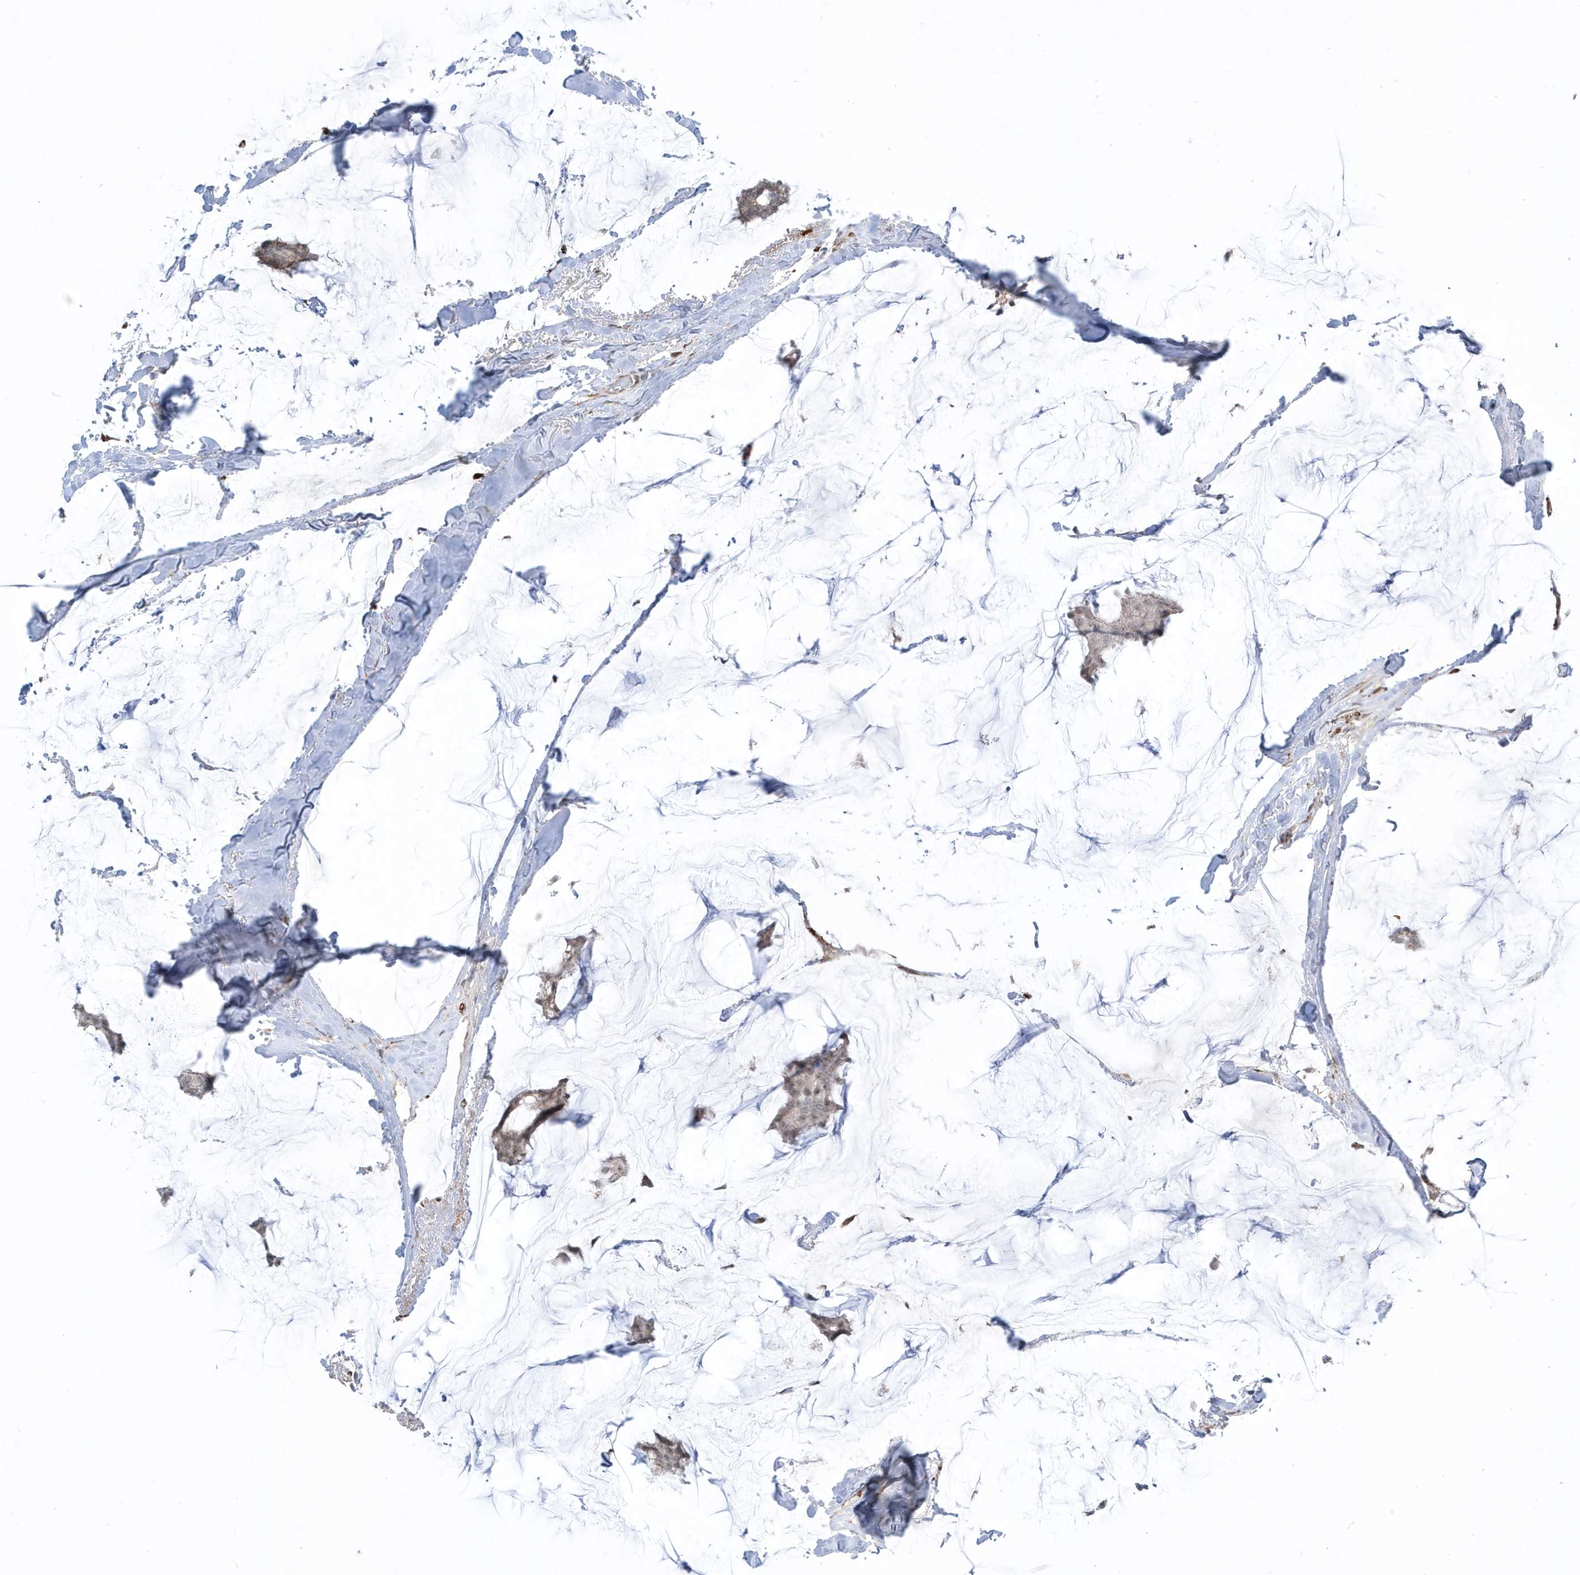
{"staining": {"intensity": "weak", "quantity": ">75%", "location": "nuclear"}, "tissue": "breast cancer", "cell_type": "Tumor cells", "image_type": "cancer", "snomed": [{"axis": "morphology", "description": "Duct carcinoma"}, {"axis": "topography", "description": "Breast"}], "caption": "Breast cancer (intraductal carcinoma) stained for a protein (brown) reveals weak nuclear positive positivity in about >75% of tumor cells.", "gene": "ADAMTSL3", "patient": {"sex": "female", "age": 93}}